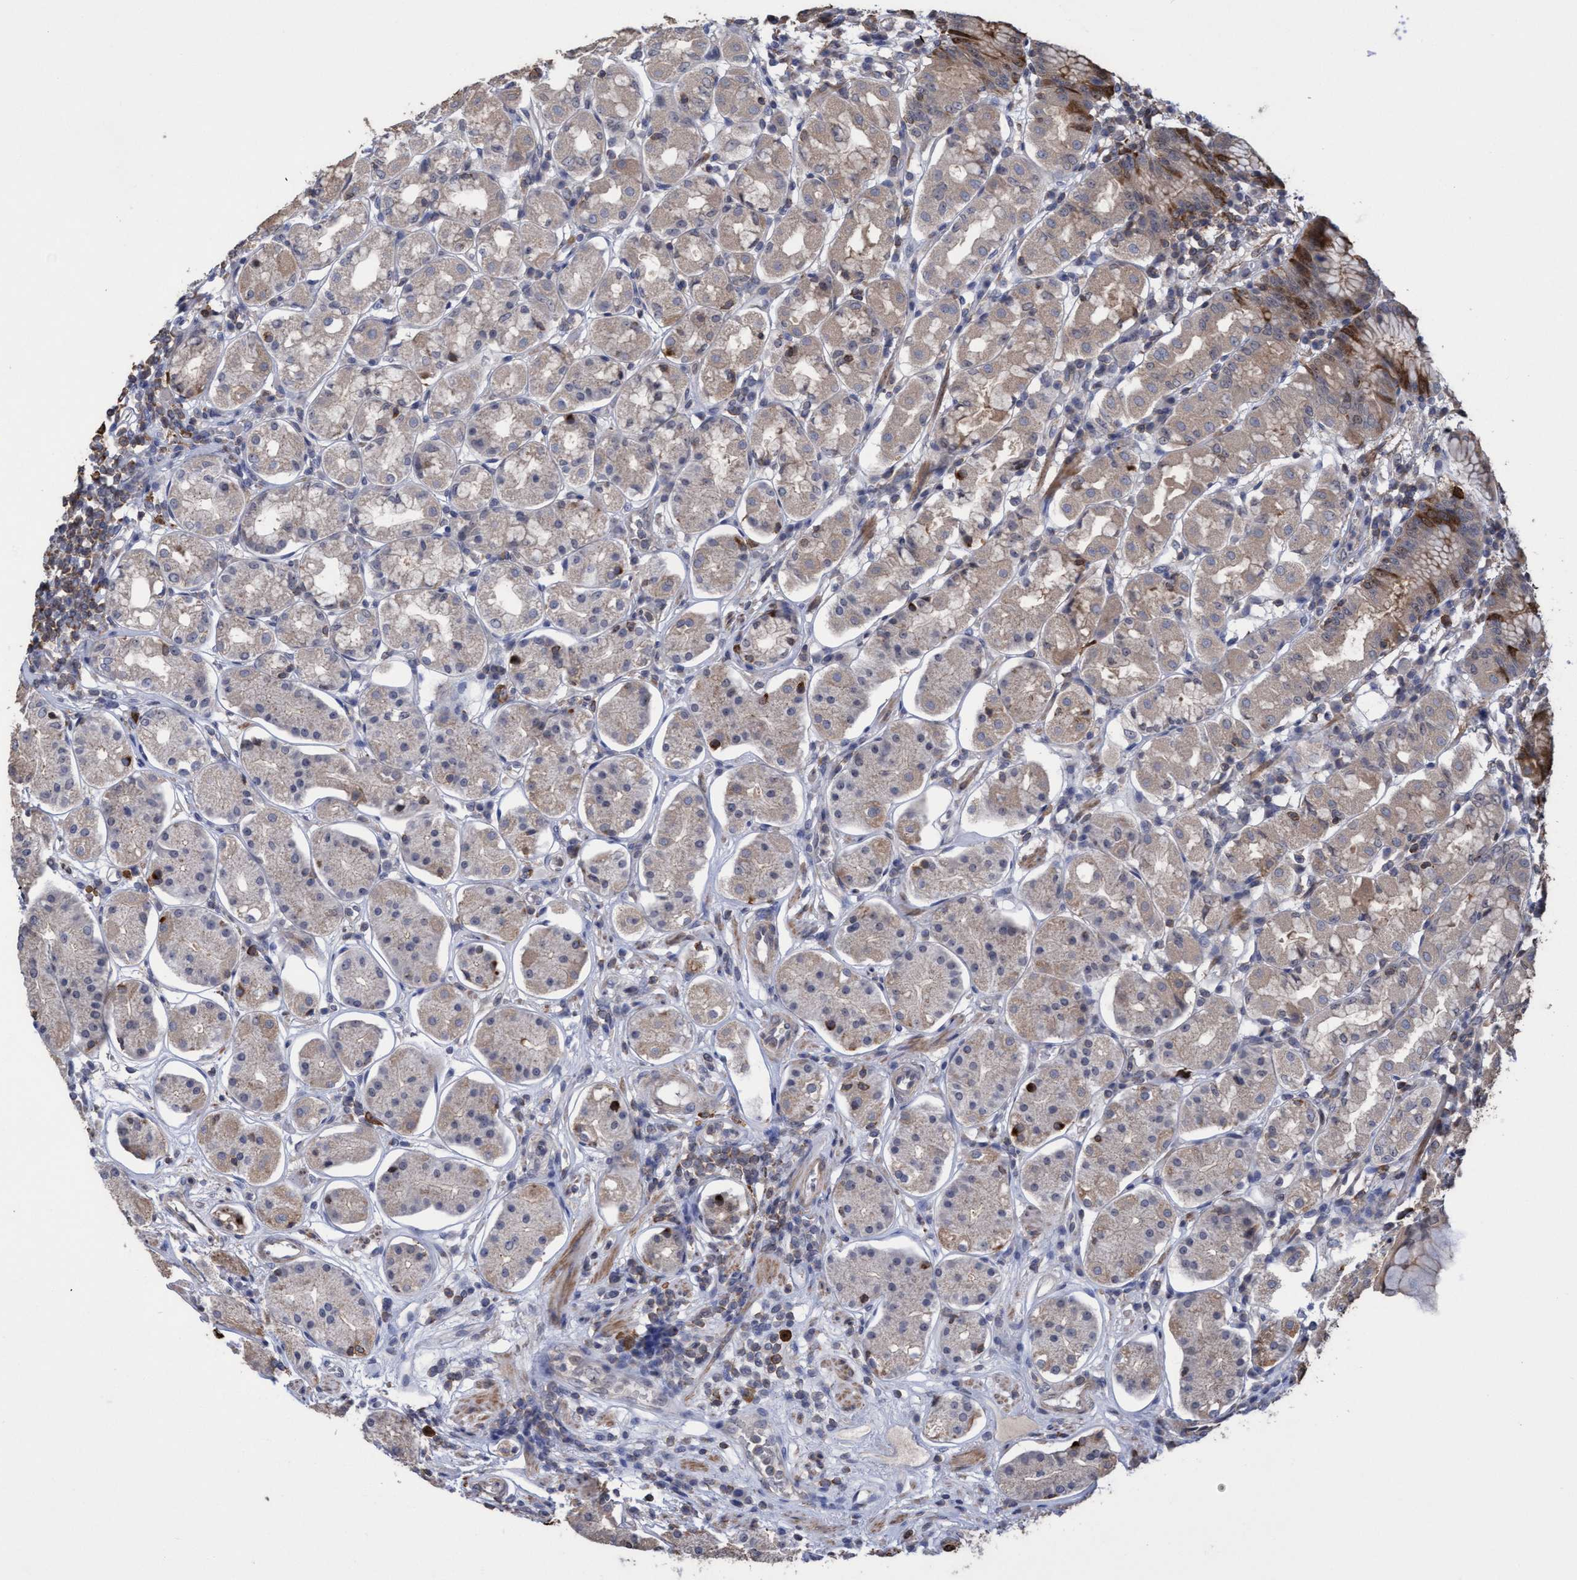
{"staining": {"intensity": "strong", "quantity": "<25%", "location": "cytoplasmic/membranous,nuclear"}, "tissue": "stomach", "cell_type": "Glandular cells", "image_type": "normal", "snomed": [{"axis": "morphology", "description": "Normal tissue, NOS"}, {"axis": "topography", "description": "Stomach"}, {"axis": "topography", "description": "Stomach, lower"}], "caption": "Protein expression analysis of benign stomach exhibits strong cytoplasmic/membranous,nuclear positivity in approximately <25% of glandular cells.", "gene": "SLBP", "patient": {"sex": "female", "age": 56}}